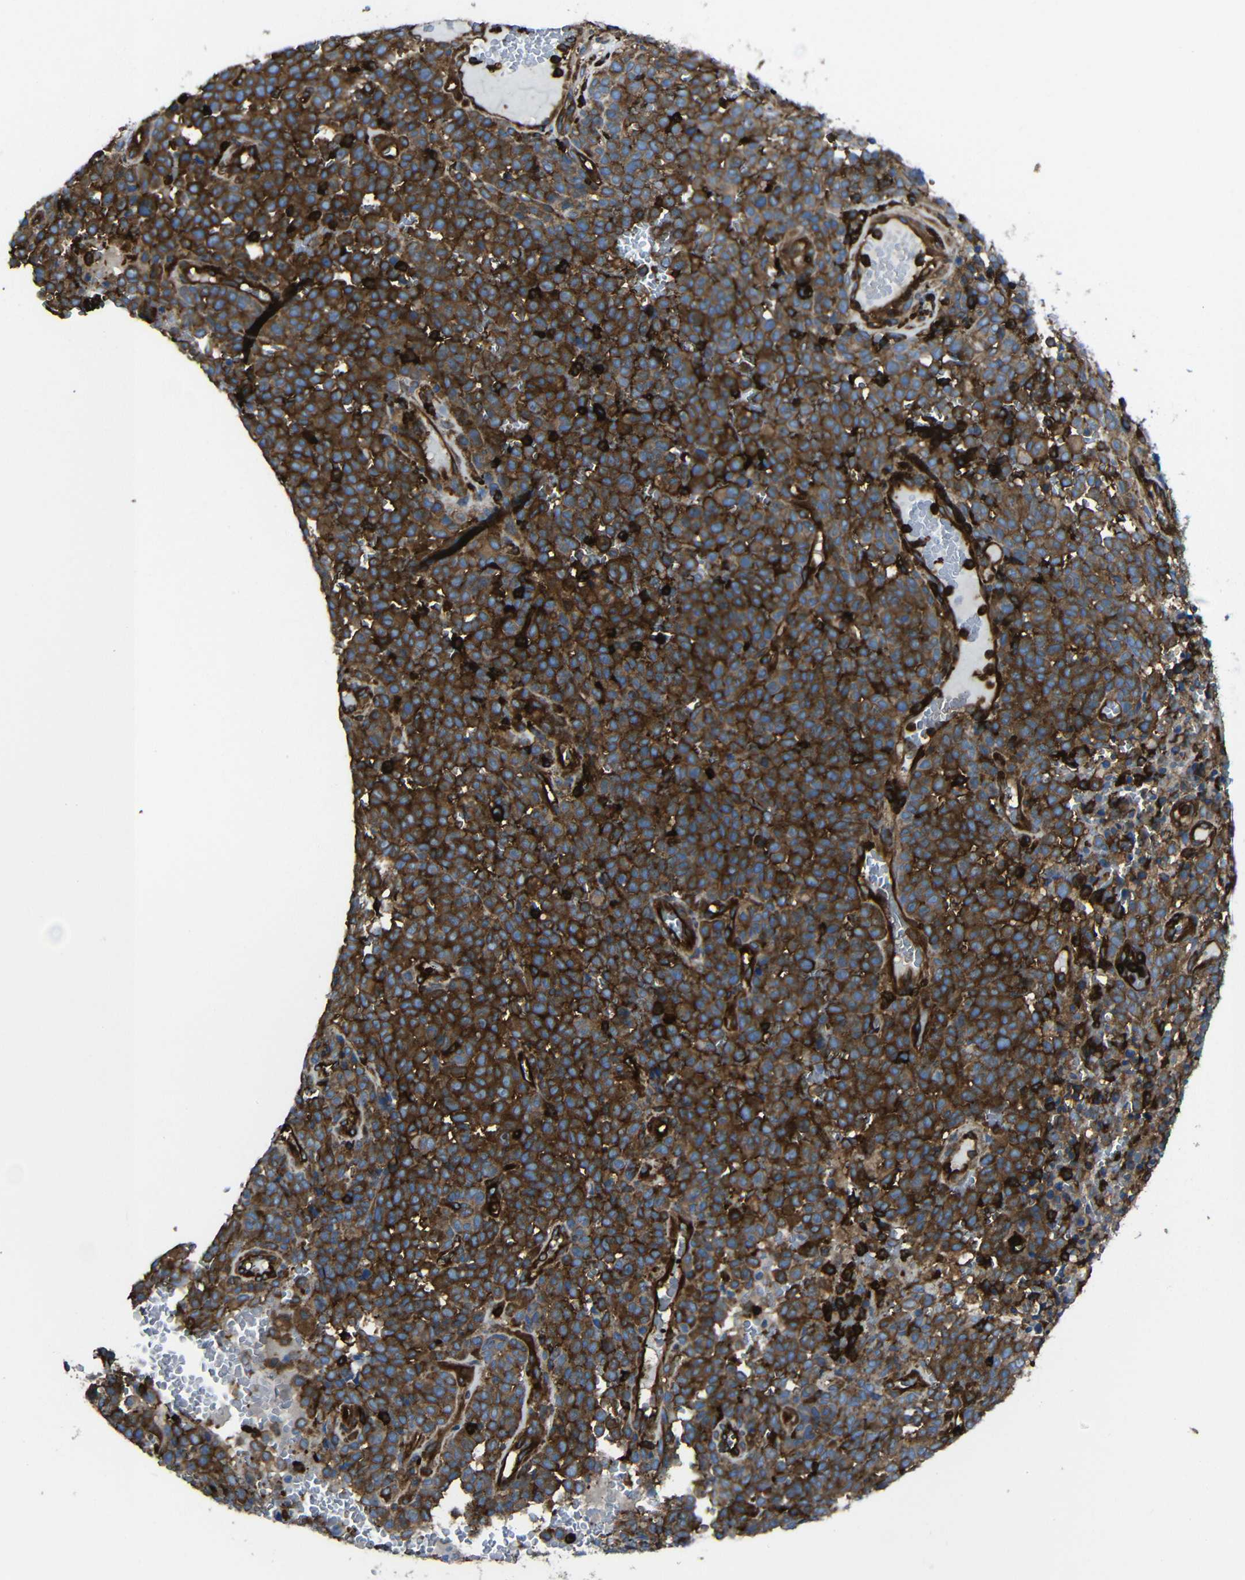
{"staining": {"intensity": "strong", "quantity": ">75%", "location": "cytoplasmic/membranous"}, "tissue": "melanoma", "cell_type": "Tumor cells", "image_type": "cancer", "snomed": [{"axis": "morphology", "description": "Malignant melanoma, NOS"}, {"axis": "topography", "description": "Skin"}], "caption": "Immunohistochemistry (IHC) micrograph of neoplastic tissue: human malignant melanoma stained using immunohistochemistry exhibits high levels of strong protein expression localized specifically in the cytoplasmic/membranous of tumor cells, appearing as a cytoplasmic/membranous brown color.", "gene": "ARHGEF1", "patient": {"sex": "female", "age": 82}}